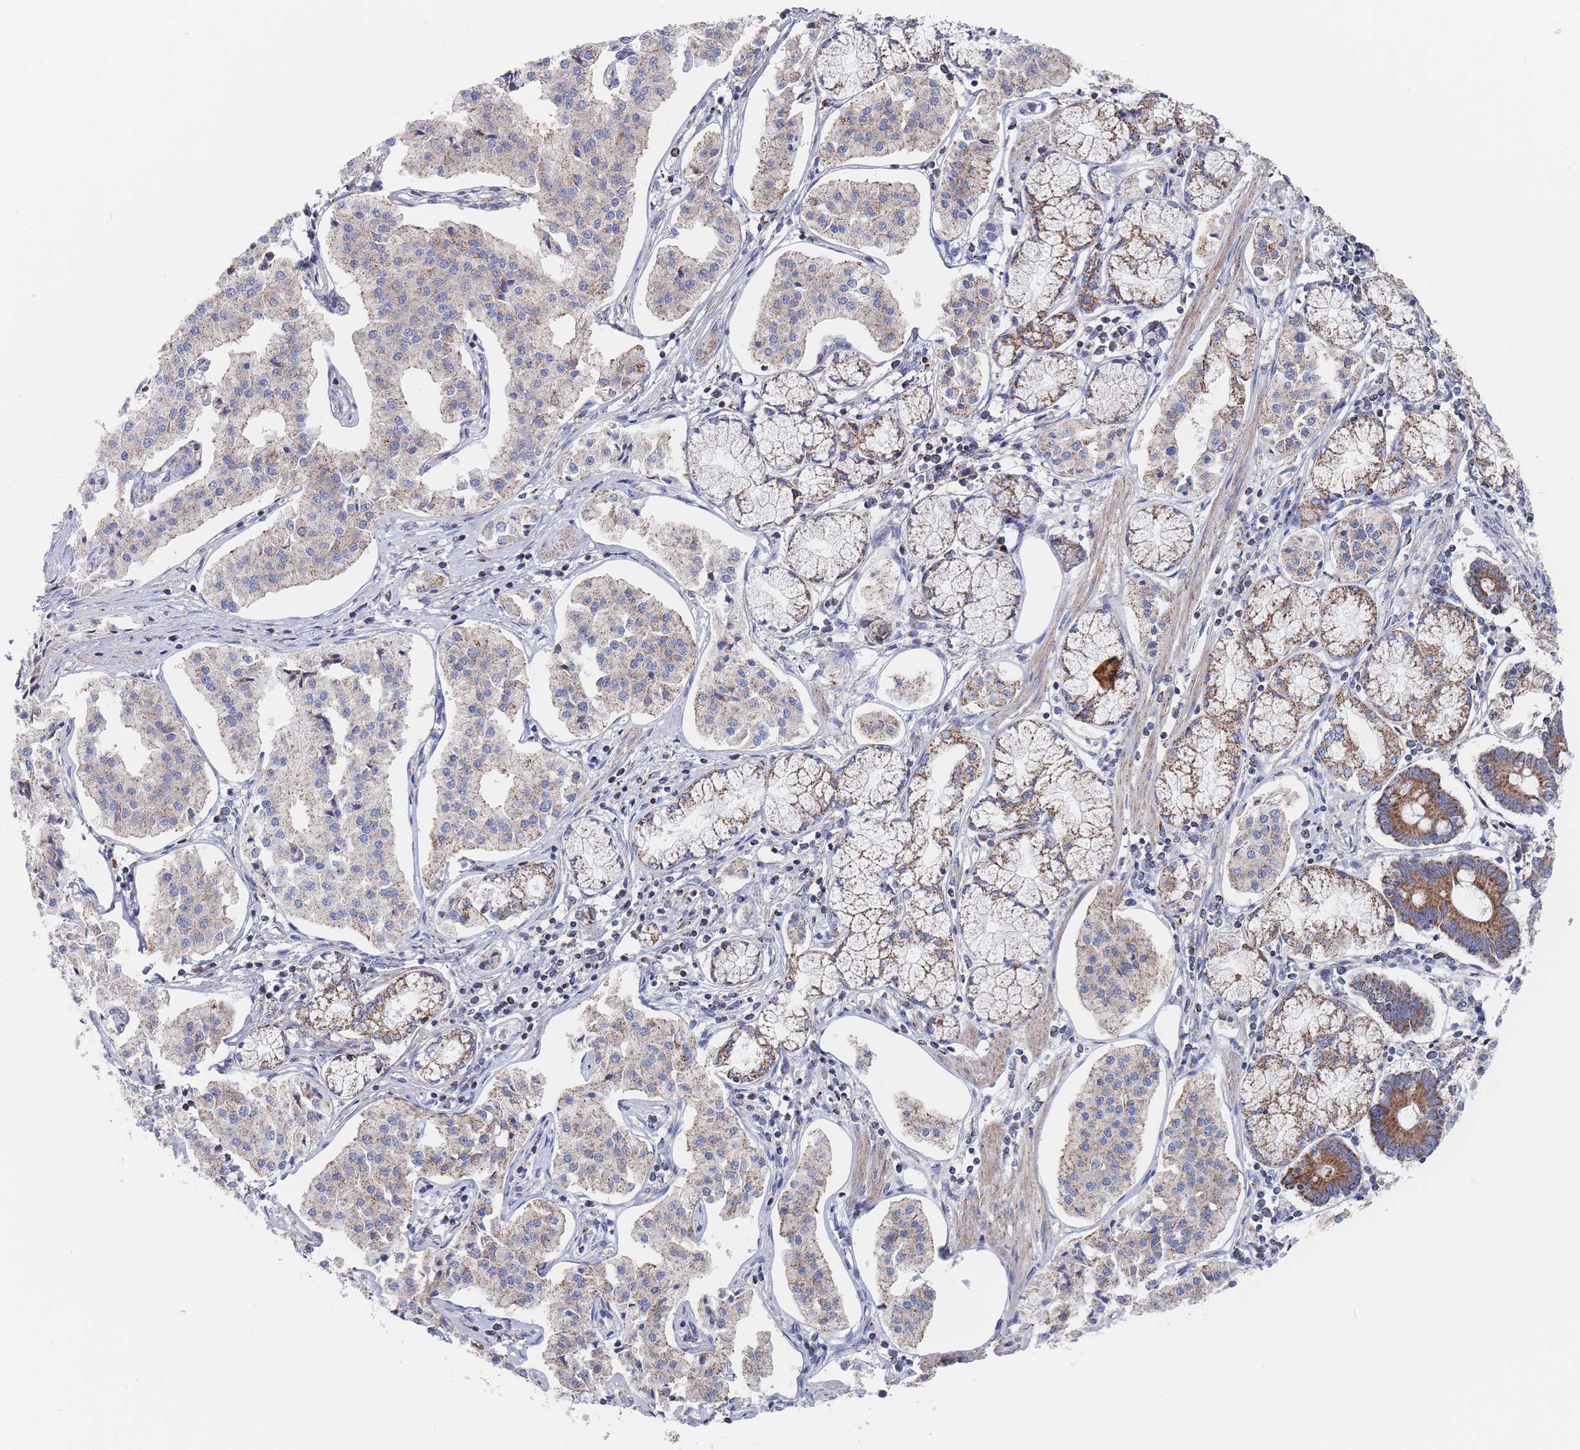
{"staining": {"intensity": "moderate", "quantity": "25%-75%", "location": "cytoplasmic/membranous"}, "tissue": "pancreatic cancer", "cell_type": "Tumor cells", "image_type": "cancer", "snomed": [{"axis": "morphology", "description": "Adenocarcinoma, NOS"}, {"axis": "topography", "description": "Pancreas"}], "caption": "Protein positivity by immunohistochemistry displays moderate cytoplasmic/membranous expression in about 25%-75% of tumor cells in pancreatic cancer.", "gene": "IKZF4", "patient": {"sex": "female", "age": 50}}